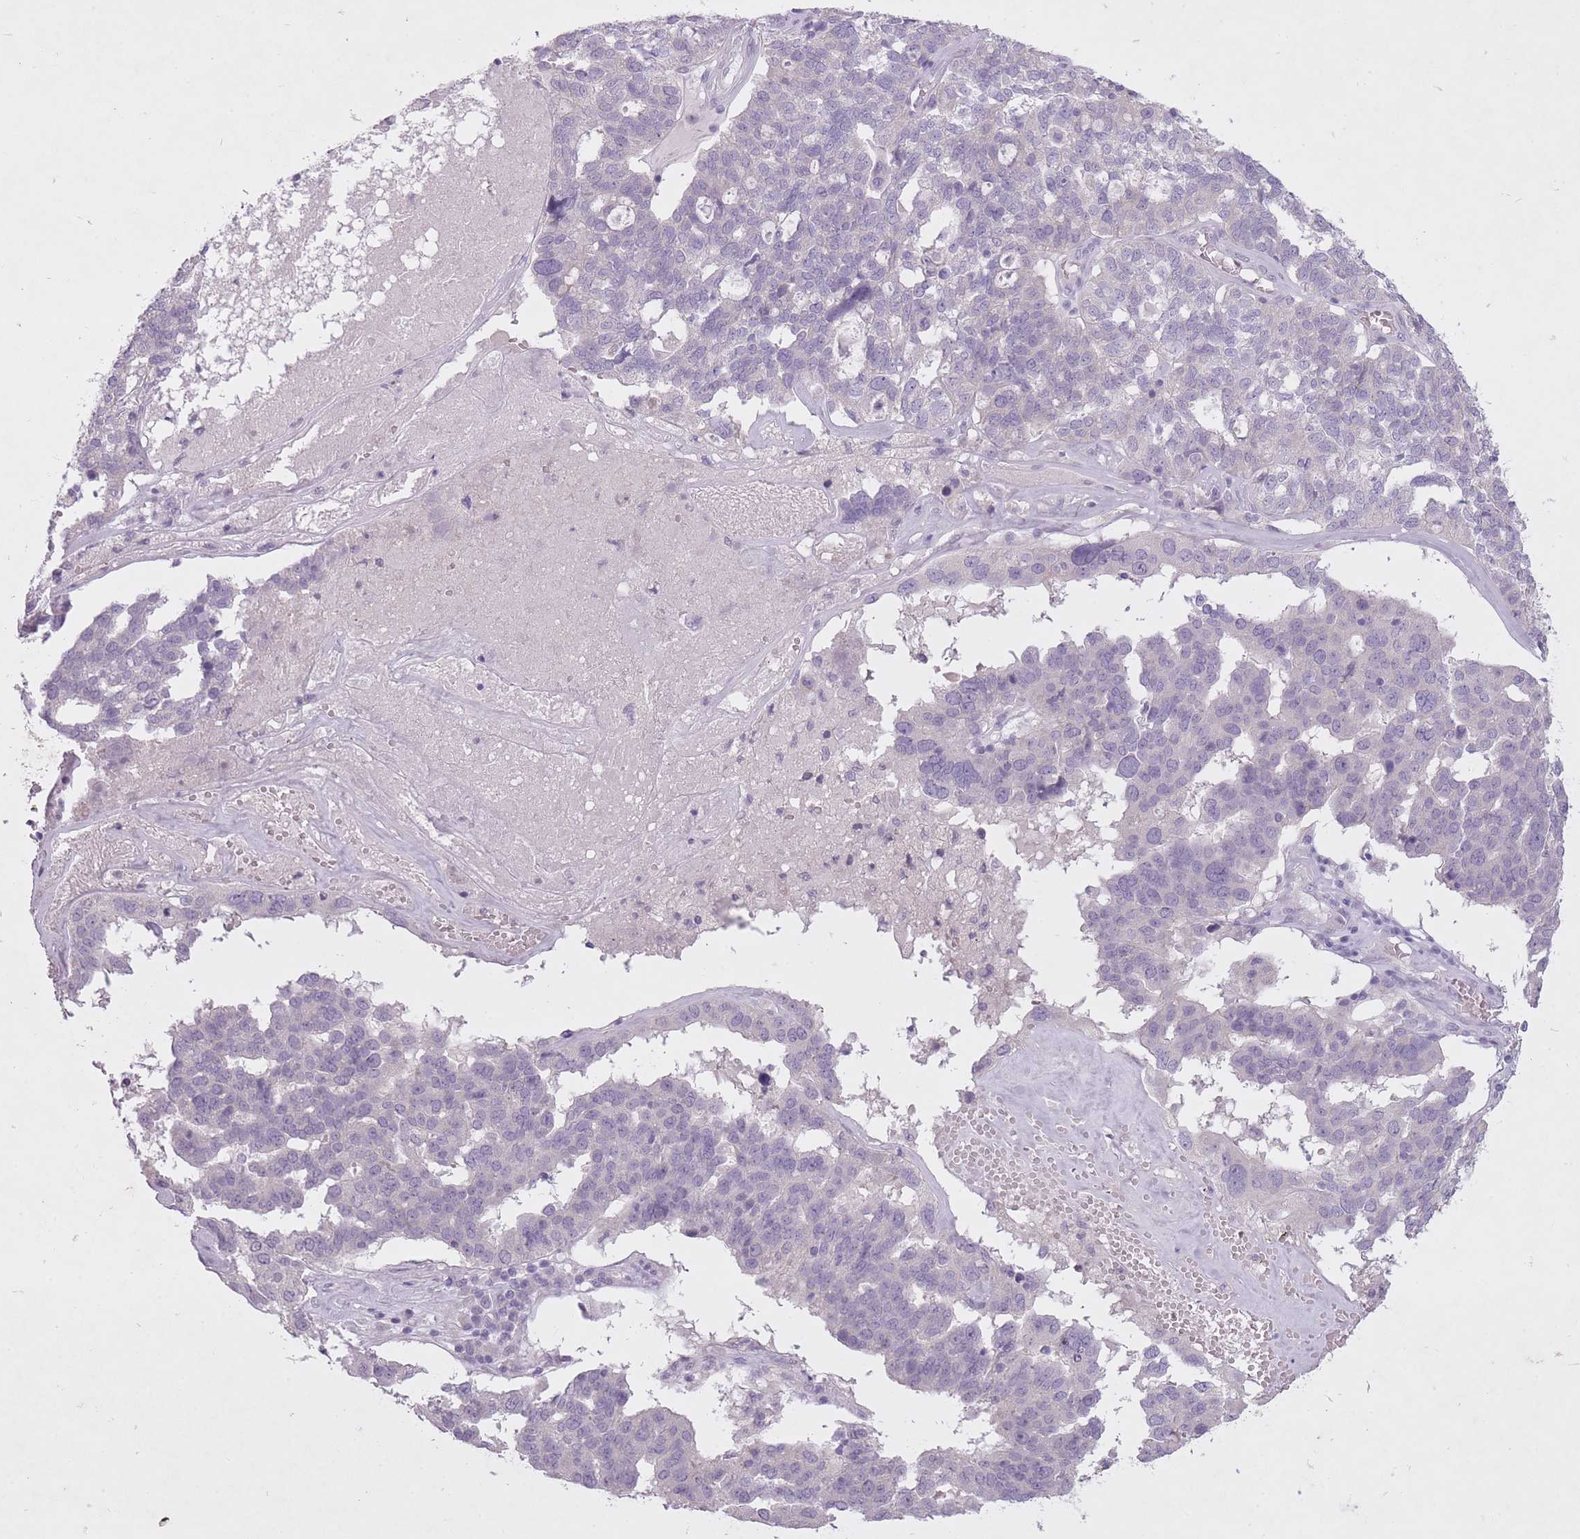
{"staining": {"intensity": "negative", "quantity": "none", "location": "none"}, "tissue": "ovarian cancer", "cell_type": "Tumor cells", "image_type": "cancer", "snomed": [{"axis": "morphology", "description": "Cystadenocarcinoma, serous, NOS"}, {"axis": "topography", "description": "Ovary"}], "caption": "The immunohistochemistry (IHC) histopathology image has no significant positivity in tumor cells of ovarian serous cystadenocarcinoma tissue. (DAB (3,3'-diaminobenzidine) immunohistochemistry (IHC) with hematoxylin counter stain).", "gene": "FAM43B", "patient": {"sex": "female", "age": 59}}